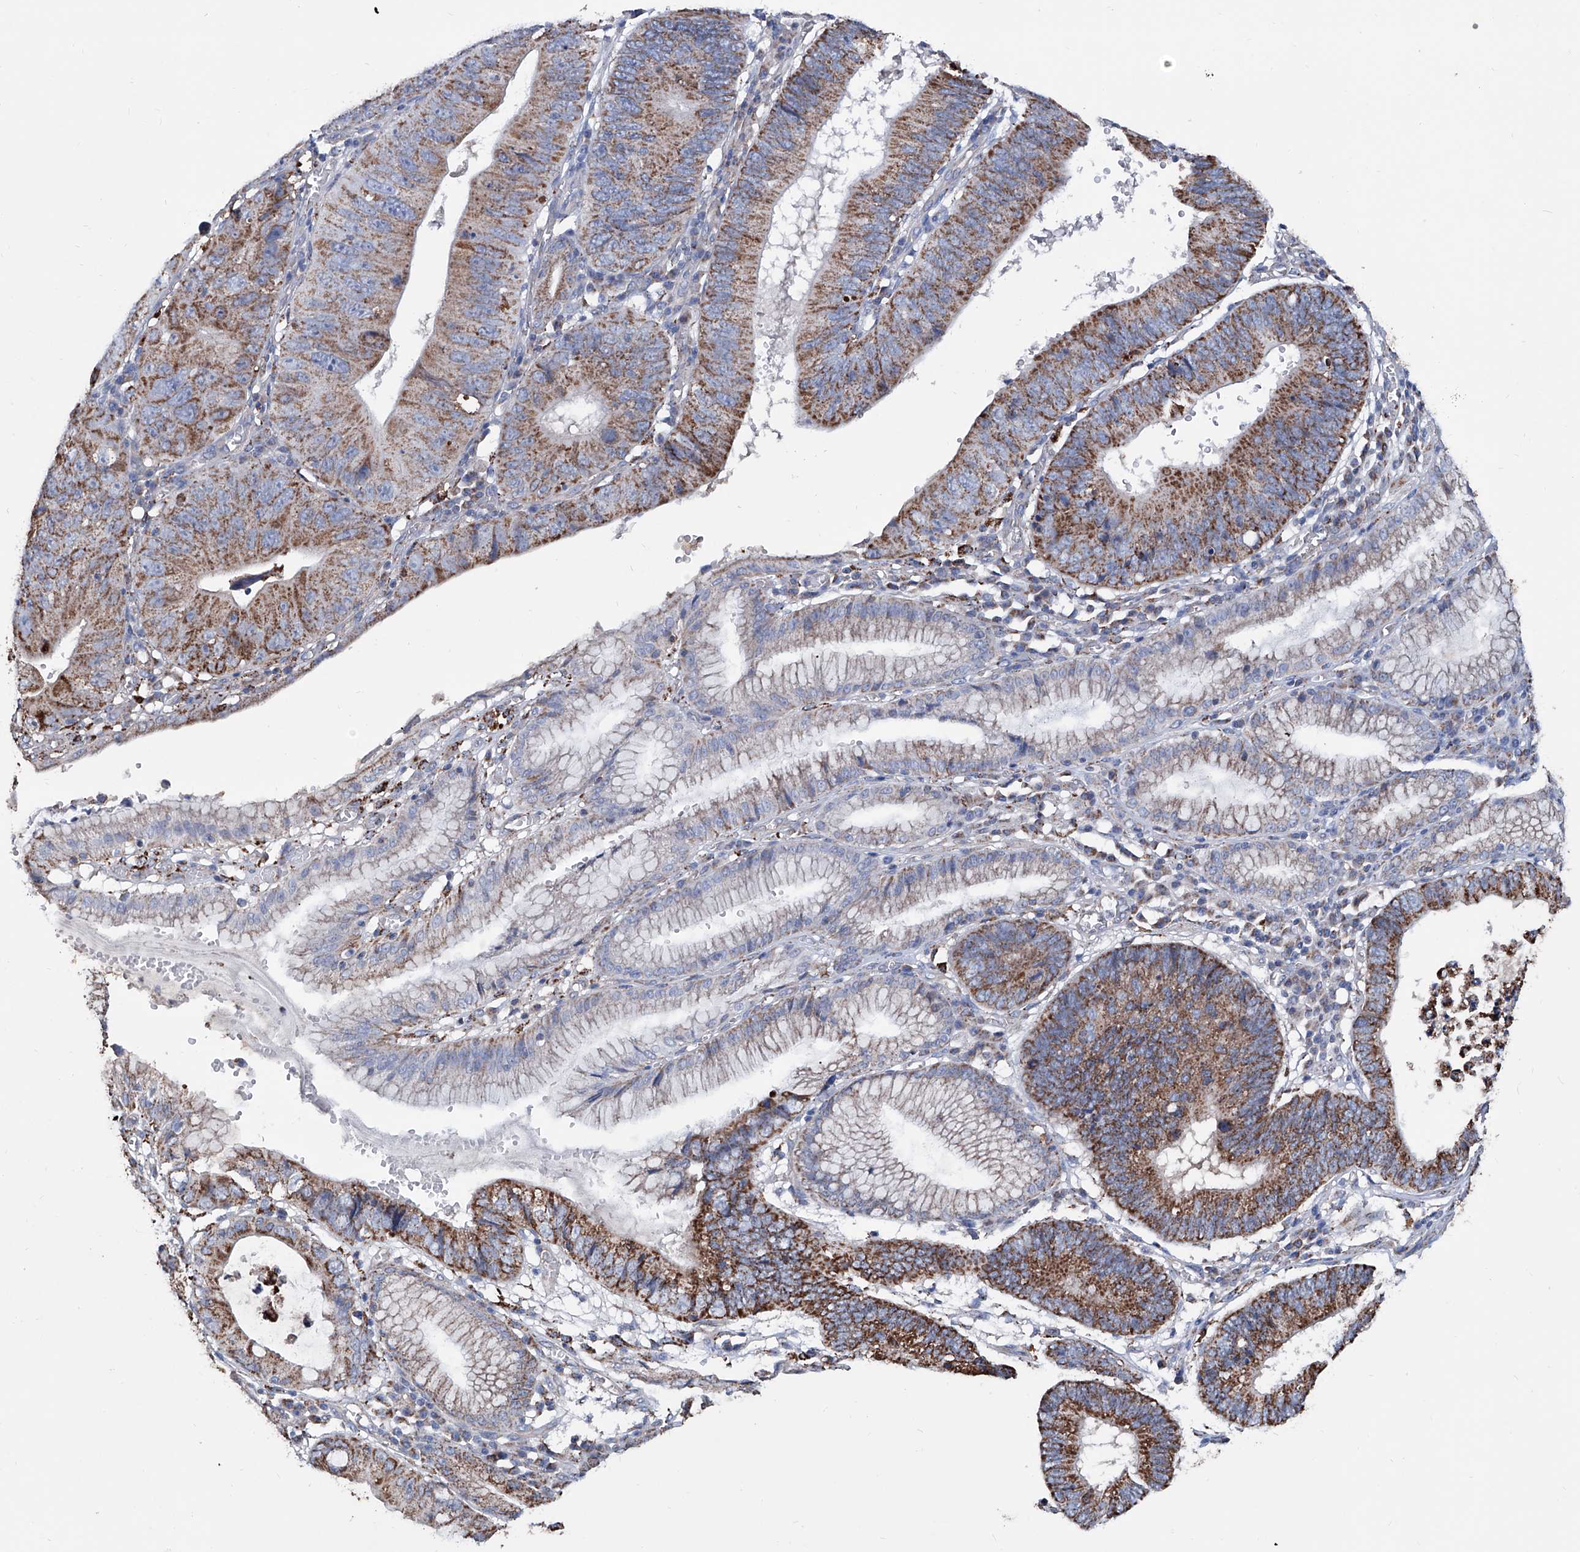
{"staining": {"intensity": "strong", "quantity": ">75%", "location": "cytoplasmic/membranous"}, "tissue": "stomach cancer", "cell_type": "Tumor cells", "image_type": "cancer", "snomed": [{"axis": "morphology", "description": "Adenocarcinoma, NOS"}, {"axis": "topography", "description": "Stomach"}], "caption": "Immunohistochemical staining of stomach cancer exhibits strong cytoplasmic/membranous protein staining in approximately >75% of tumor cells.", "gene": "NHS", "patient": {"sex": "male", "age": 59}}